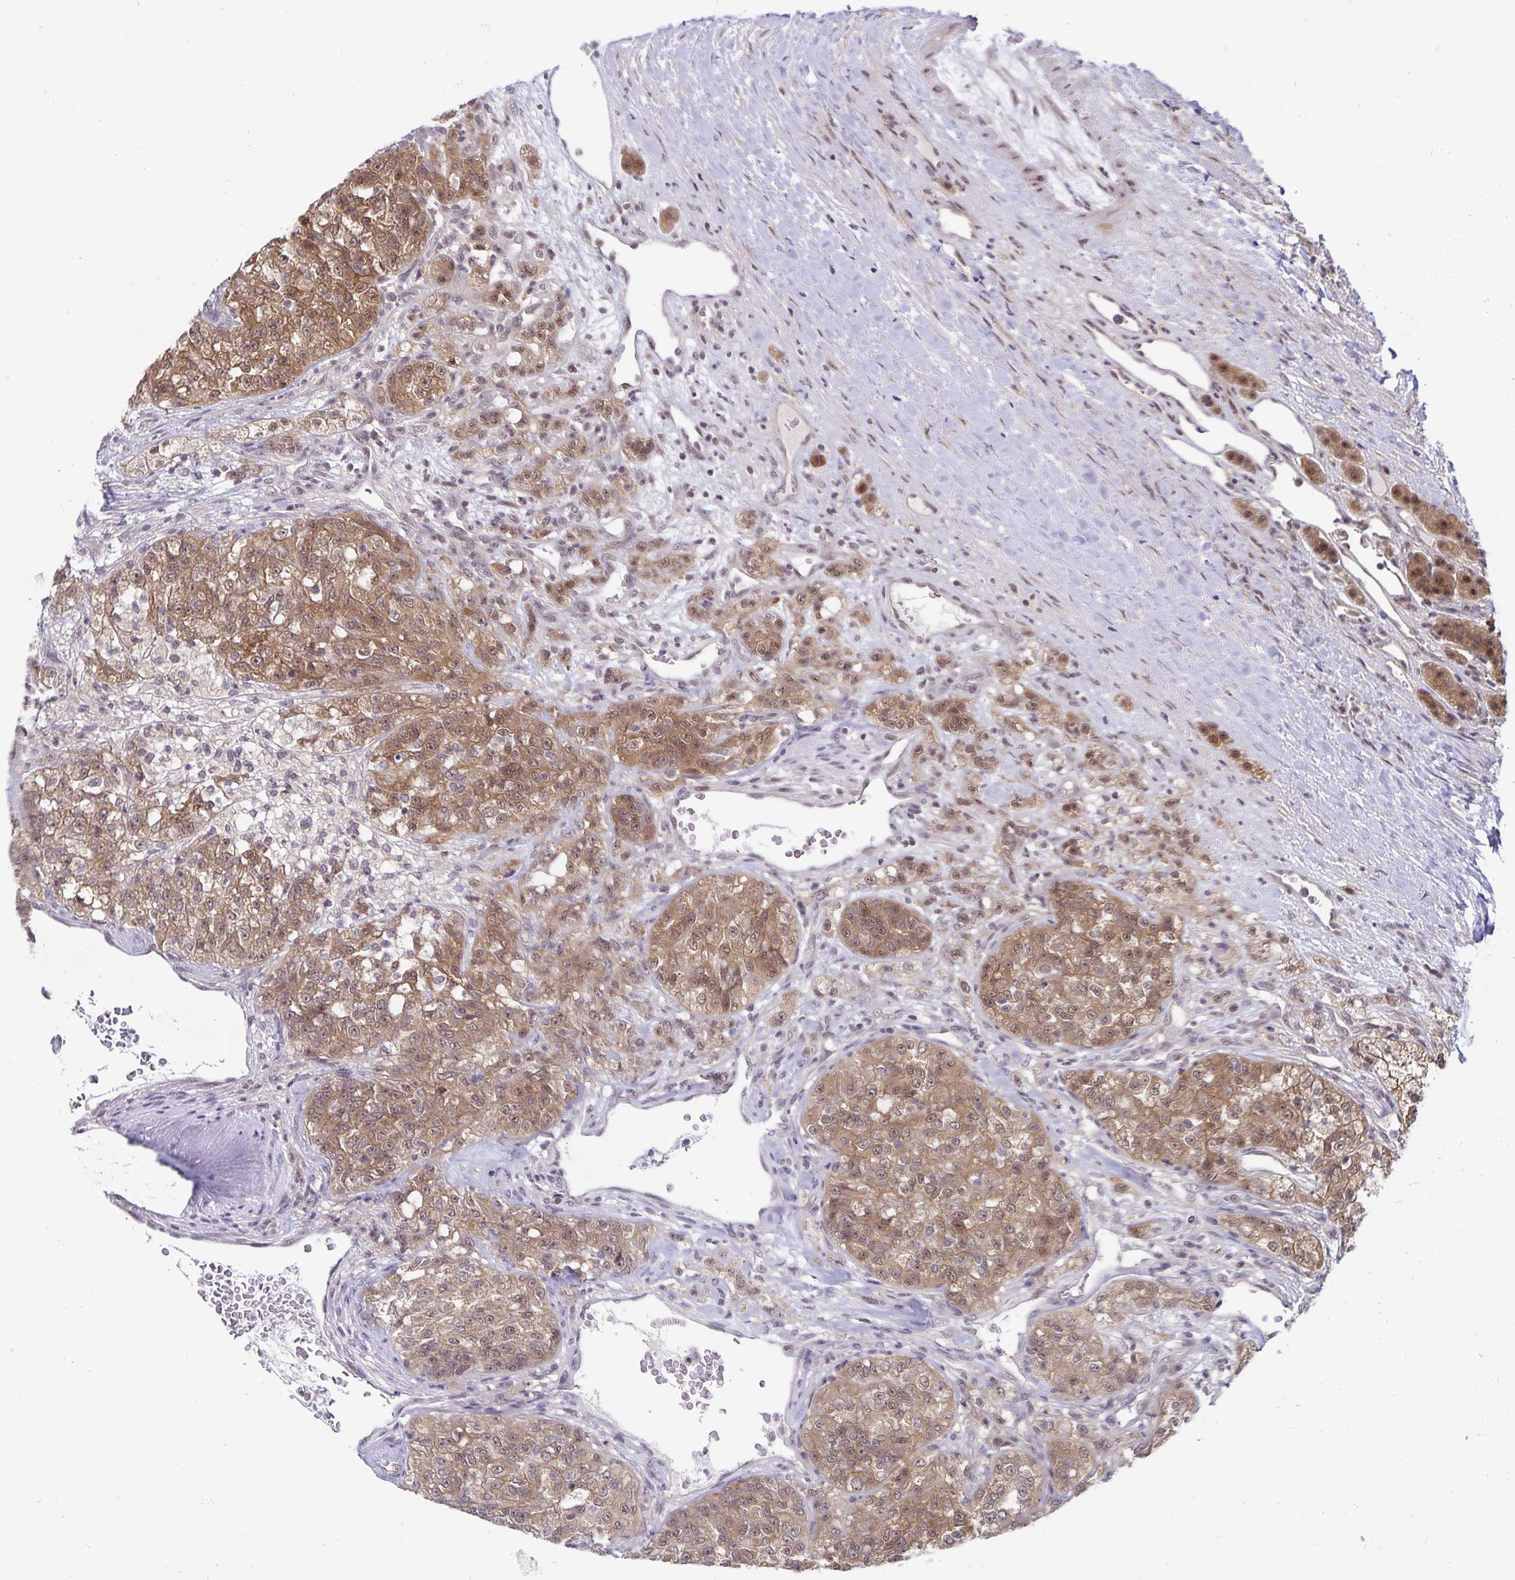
{"staining": {"intensity": "moderate", "quantity": ">75%", "location": "cytoplasmic/membranous,nuclear"}, "tissue": "renal cancer", "cell_type": "Tumor cells", "image_type": "cancer", "snomed": [{"axis": "morphology", "description": "Adenocarcinoma, NOS"}, {"axis": "topography", "description": "Kidney"}], "caption": "Tumor cells exhibit moderate cytoplasmic/membranous and nuclear staining in approximately >75% of cells in renal cancer (adenocarcinoma). (Brightfield microscopy of DAB IHC at high magnification).", "gene": "EXOC6B", "patient": {"sex": "female", "age": 63}}